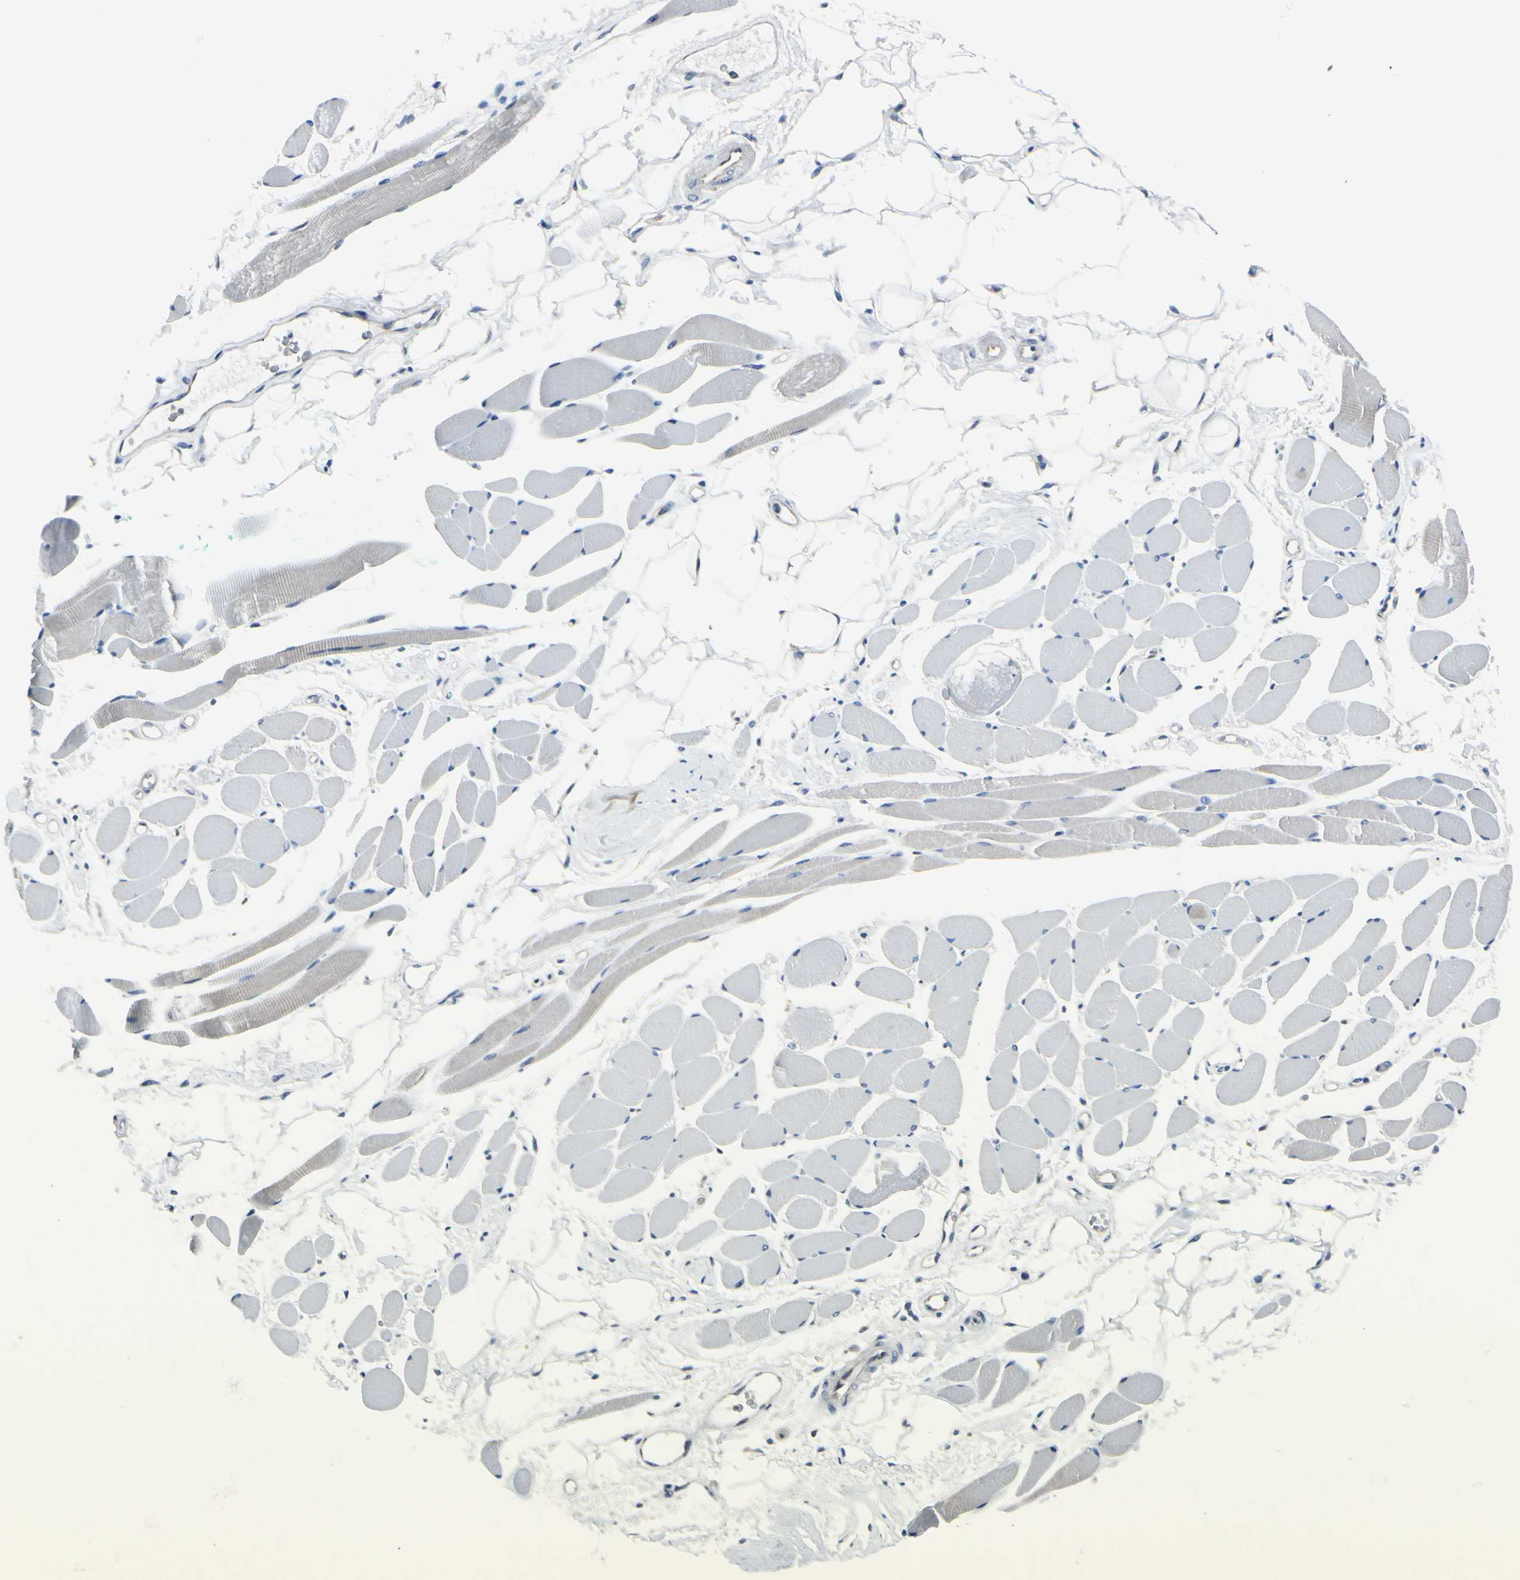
{"staining": {"intensity": "negative", "quantity": "none", "location": "none"}, "tissue": "skeletal muscle", "cell_type": "Myocytes", "image_type": "normal", "snomed": [{"axis": "morphology", "description": "Normal tissue, NOS"}, {"axis": "topography", "description": "Skeletal muscle"}, {"axis": "topography", "description": "Peripheral nerve tissue"}], "caption": "Immunohistochemical staining of unremarkable skeletal muscle displays no significant positivity in myocytes. The staining is performed using DAB (3,3'-diaminobenzidine) brown chromogen with nuclei counter-stained in using hematoxylin.", "gene": "SELENOS", "patient": {"sex": "female", "age": 84}}